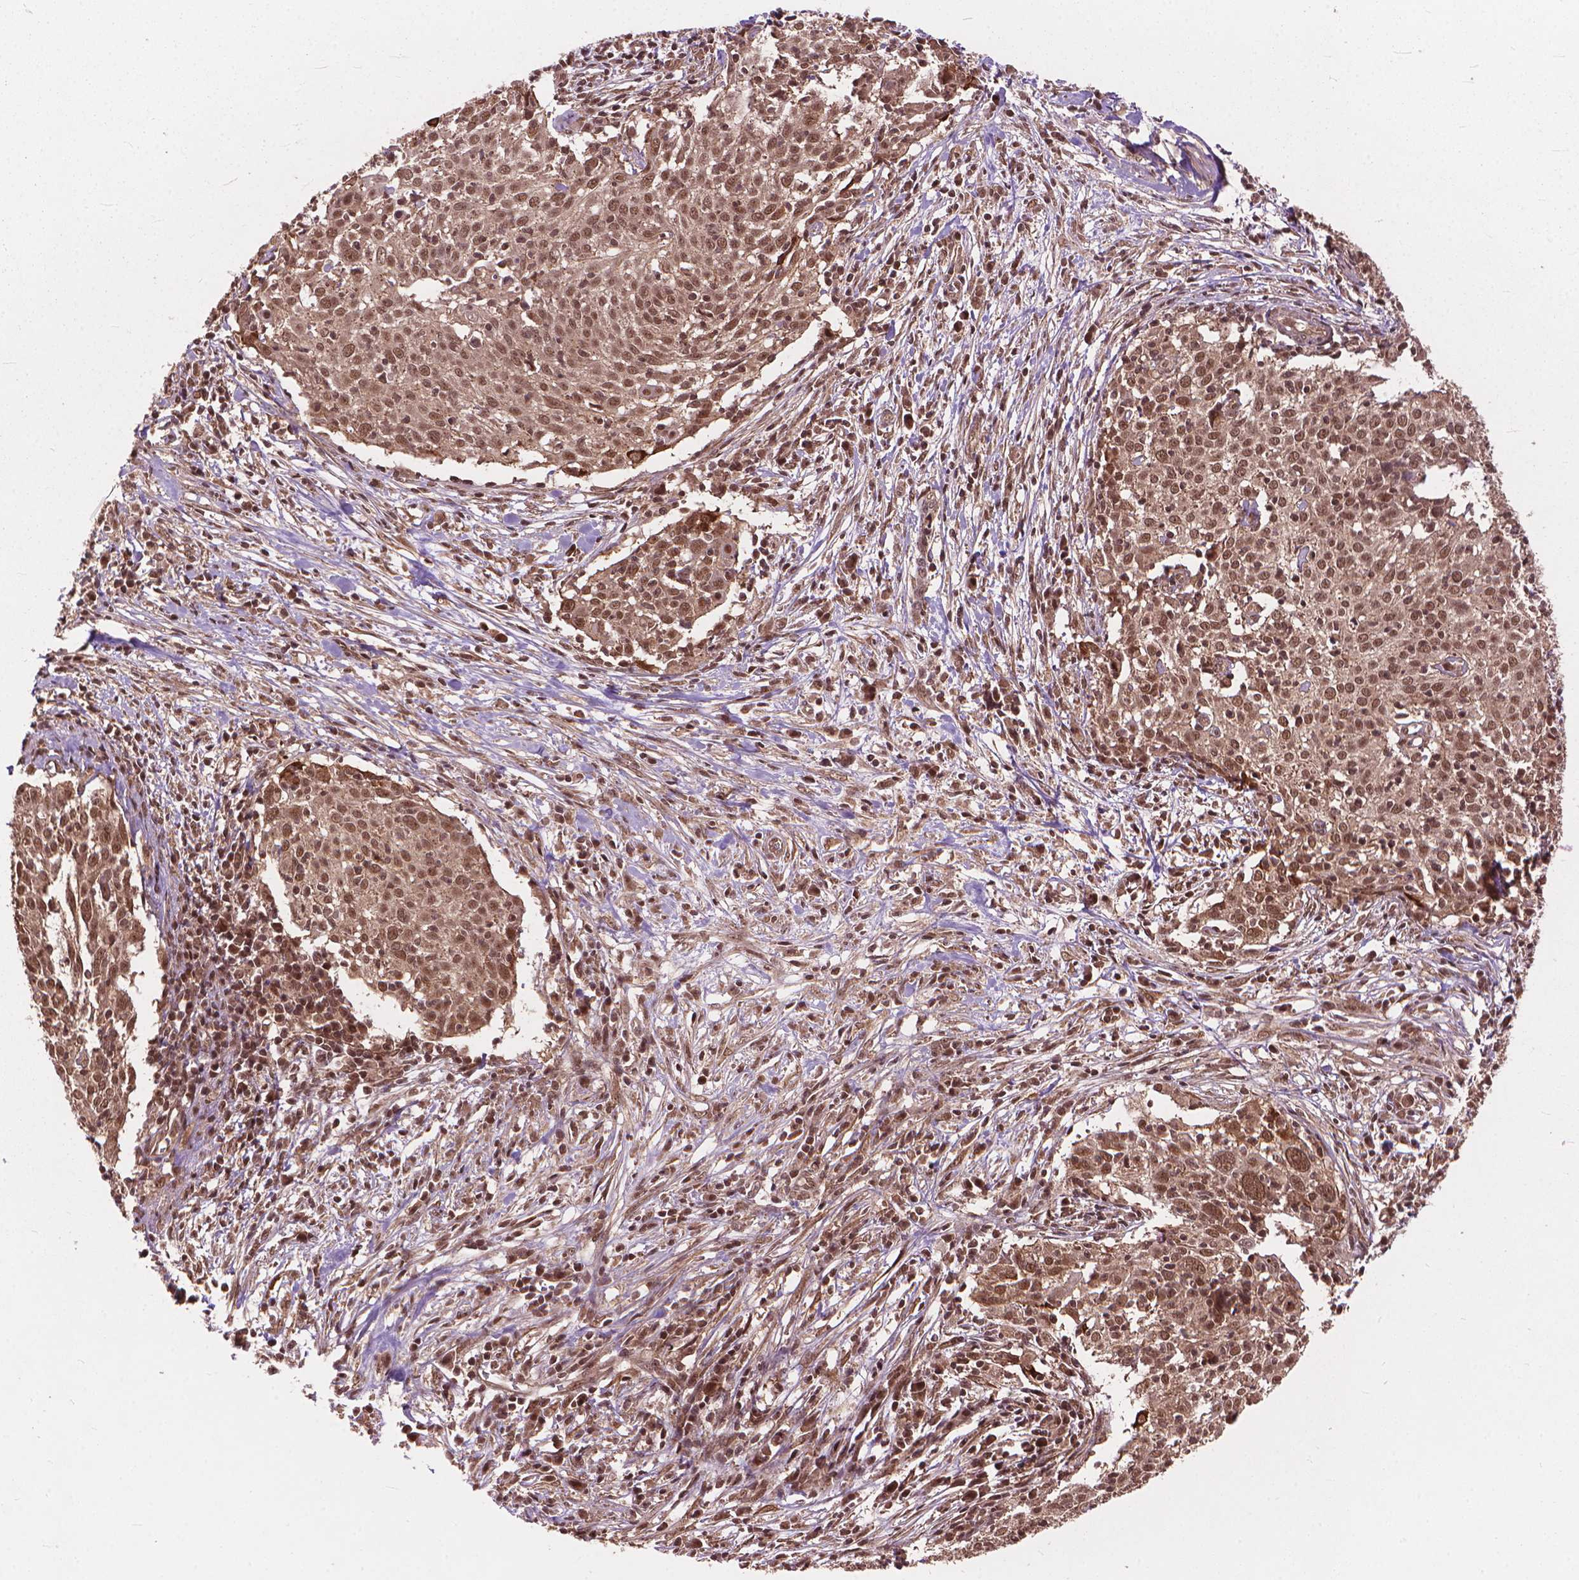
{"staining": {"intensity": "moderate", "quantity": ">75%", "location": "nuclear"}, "tissue": "cervical cancer", "cell_type": "Tumor cells", "image_type": "cancer", "snomed": [{"axis": "morphology", "description": "Squamous cell carcinoma, NOS"}, {"axis": "topography", "description": "Cervix"}], "caption": "Moderate nuclear protein staining is present in about >75% of tumor cells in squamous cell carcinoma (cervical). (Brightfield microscopy of DAB IHC at high magnification).", "gene": "SSU72", "patient": {"sex": "female", "age": 39}}